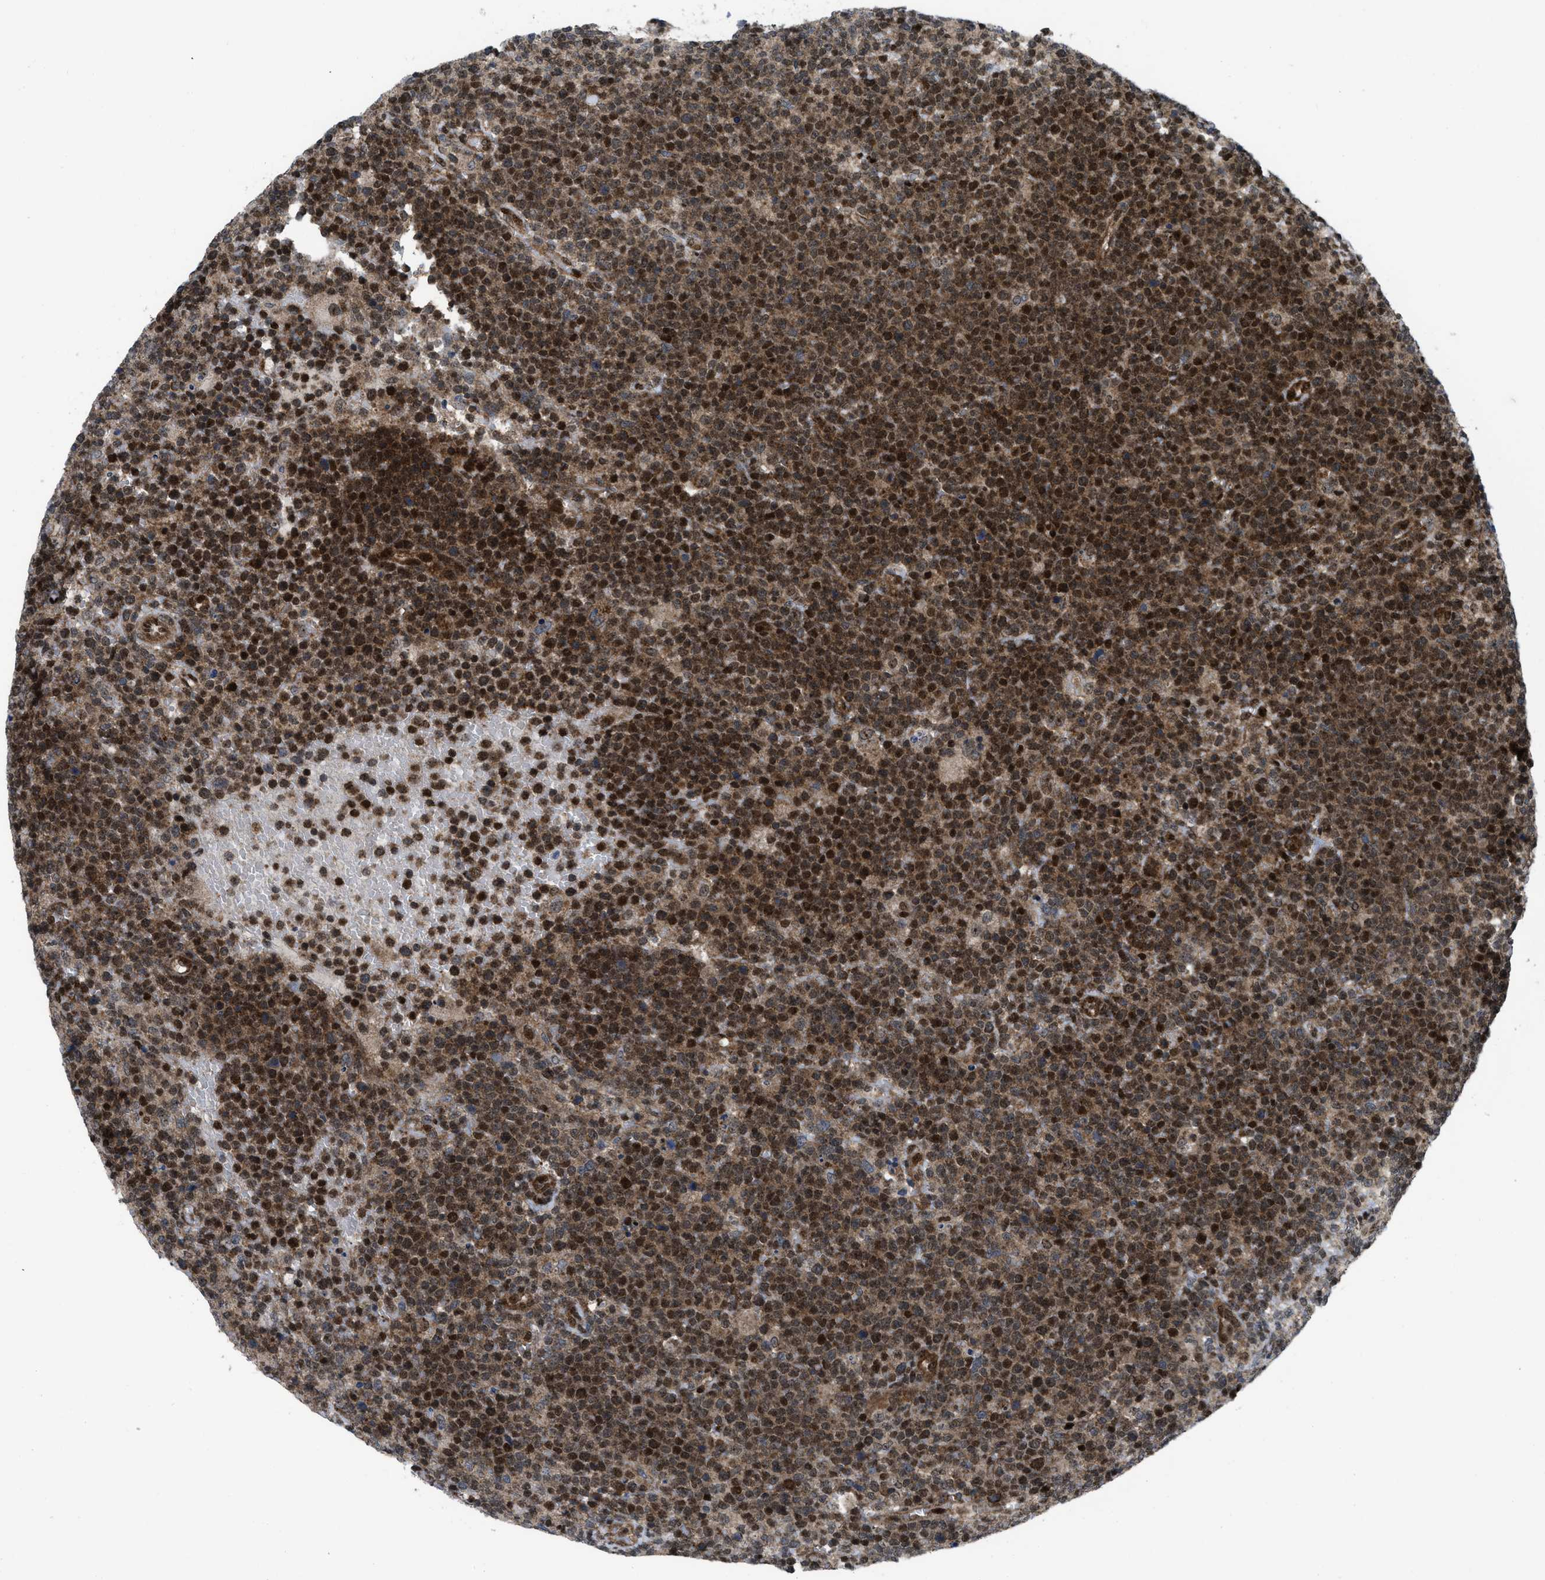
{"staining": {"intensity": "strong", "quantity": ">75%", "location": "nuclear"}, "tissue": "lymphoma", "cell_type": "Tumor cells", "image_type": "cancer", "snomed": [{"axis": "morphology", "description": "Malignant lymphoma, non-Hodgkin's type, High grade"}, {"axis": "topography", "description": "Lymph node"}], "caption": "Lymphoma stained with a protein marker displays strong staining in tumor cells.", "gene": "PPP2CB", "patient": {"sex": "male", "age": 61}}